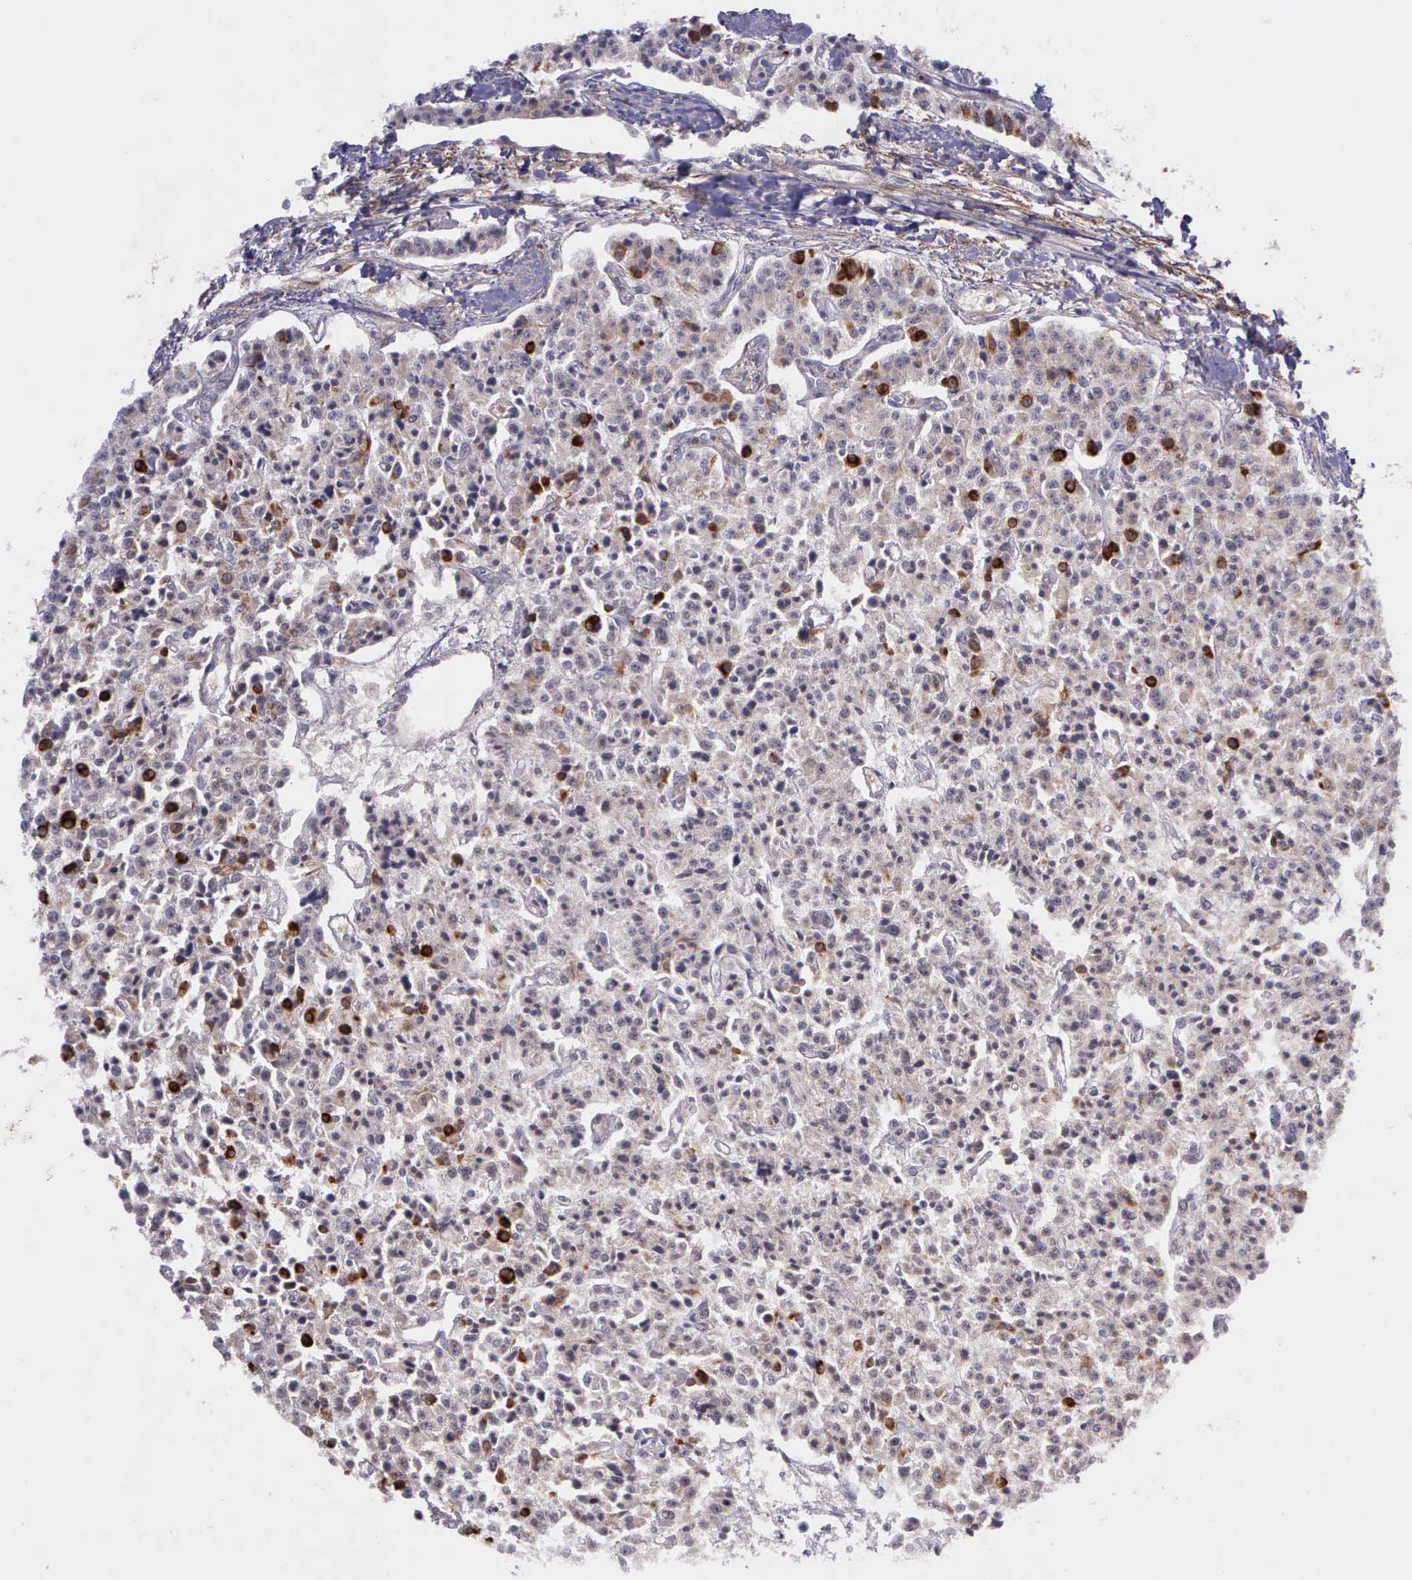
{"staining": {"intensity": "moderate", "quantity": "<25%", "location": "cytoplasmic/membranous"}, "tissue": "carcinoid", "cell_type": "Tumor cells", "image_type": "cancer", "snomed": [{"axis": "morphology", "description": "Carcinoid, malignant, NOS"}, {"axis": "topography", "description": "Stomach"}], "caption": "Carcinoid was stained to show a protein in brown. There is low levels of moderate cytoplasmic/membranous expression in approximately <25% of tumor cells.", "gene": "PRICKLE3", "patient": {"sex": "female", "age": 76}}